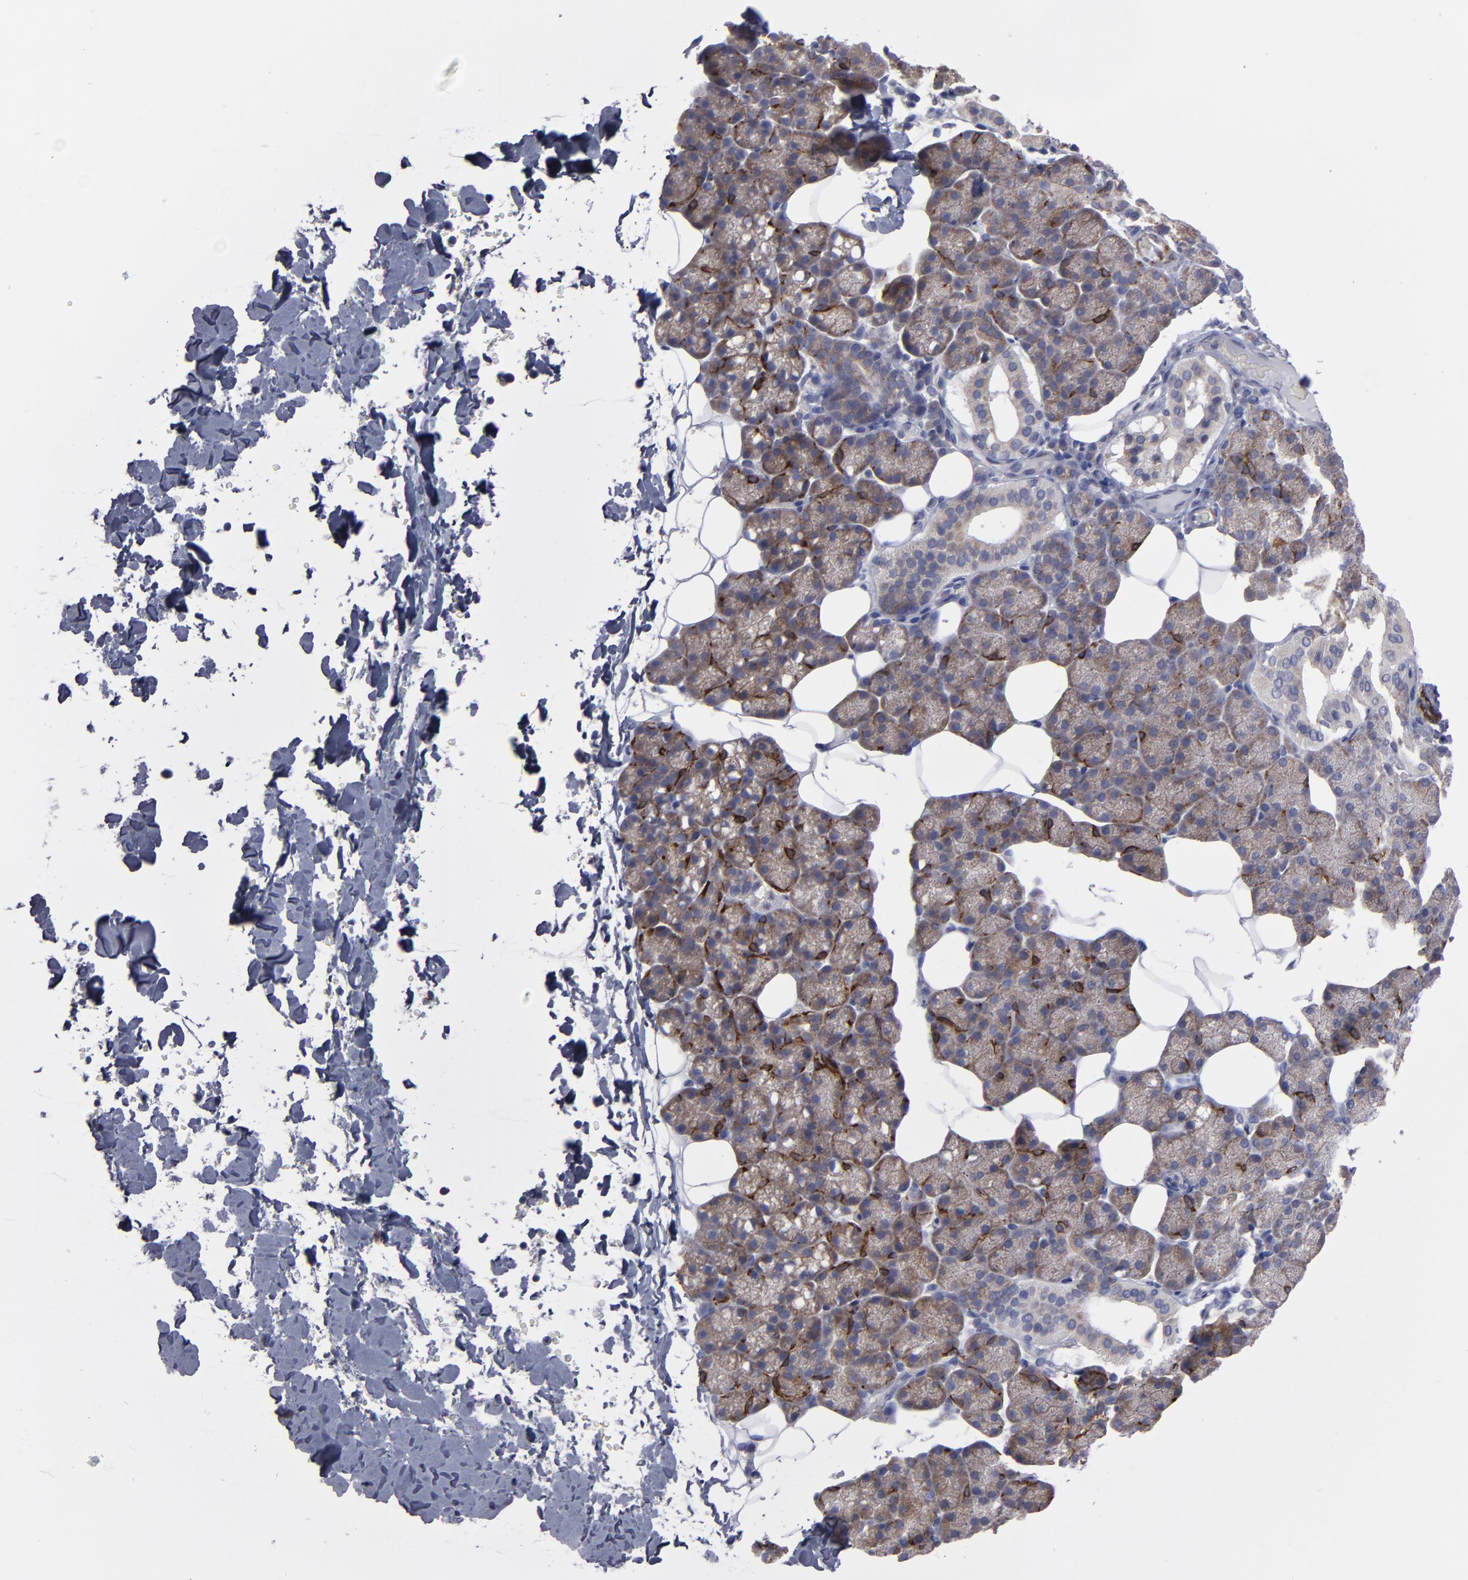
{"staining": {"intensity": "weak", "quantity": ">75%", "location": "cytoplasmic/membranous"}, "tissue": "salivary gland", "cell_type": "Glandular cells", "image_type": "normal", "snomed": [{"axis": "morphology", "description": "Normal tissue, NOS"}, {"axis": "topography", "description": "Lymph node"}, {"axis": "topography", "description": "Salivary gland"}], "caption": "IHC micrograph of benign salivary gland: salivary gland stained using immunohistochemistry displays low levels of weak protein expression localized specifically in the cytoplasmic/membranous of glandular cells, appearing as a cytoplasmic/membranous brown color.", "gene": "SLMAP", "patient": {"sex": "male", "age": 8}}